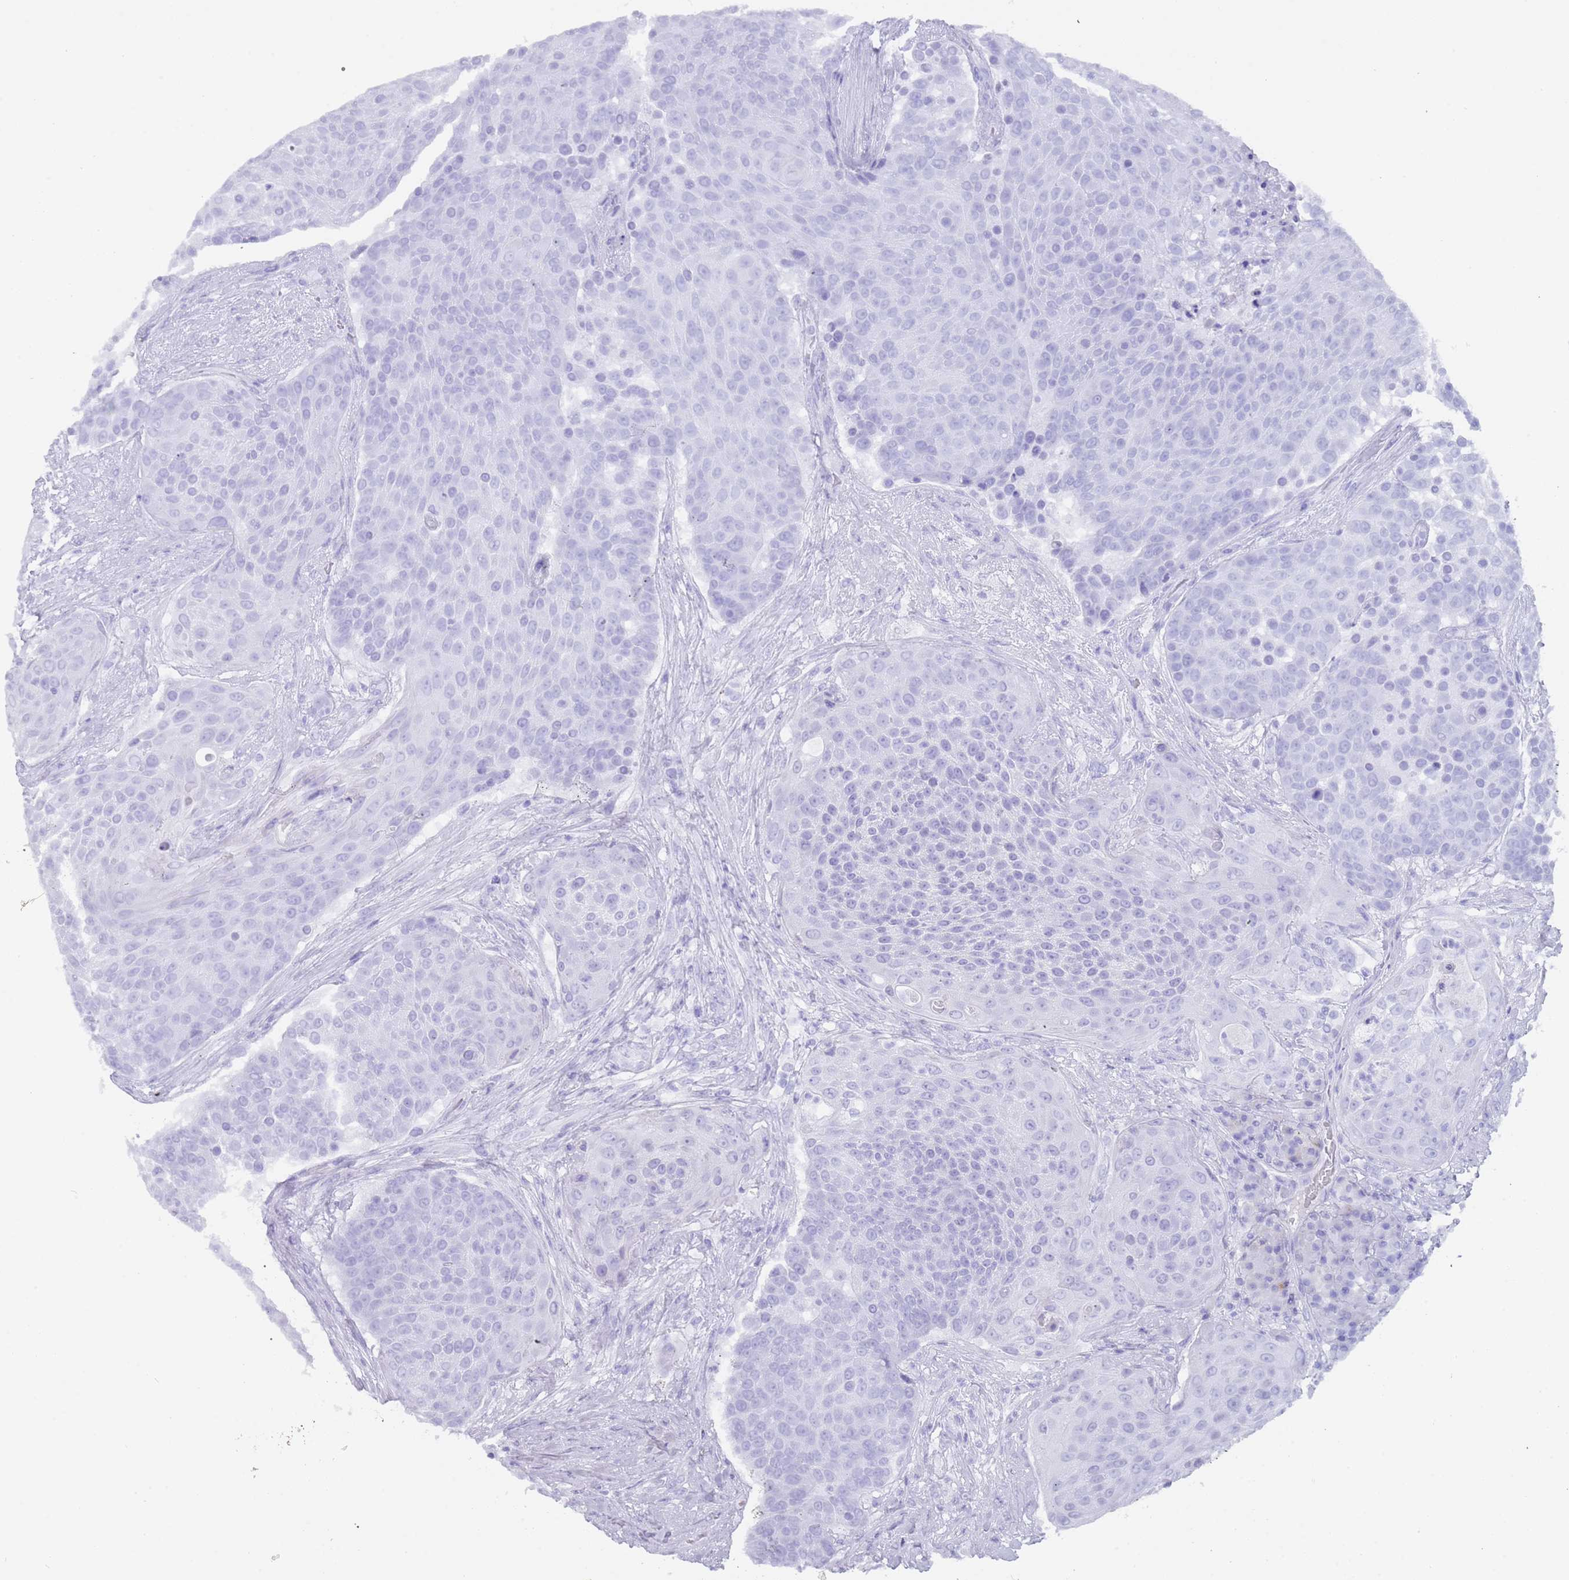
{"staining": {"intensity": "negative", "quantity": "none", "location": "none"}, "tissue": "urothelial cancer", "cell_type": "Tumor cells", "image_type": "cancer", "snomed": [{"axis": "morphology", "description": "Urothelial carcinoma, High grade"}, {"axis": "topography", "description": "Urinary bladder"}], "caption": "The histopathology image reveals no staining of tumor cells in urothelial carcinoma (high-grade).", "gene": "MYADML2", "patient": {"sex": "female", "age": 63}}